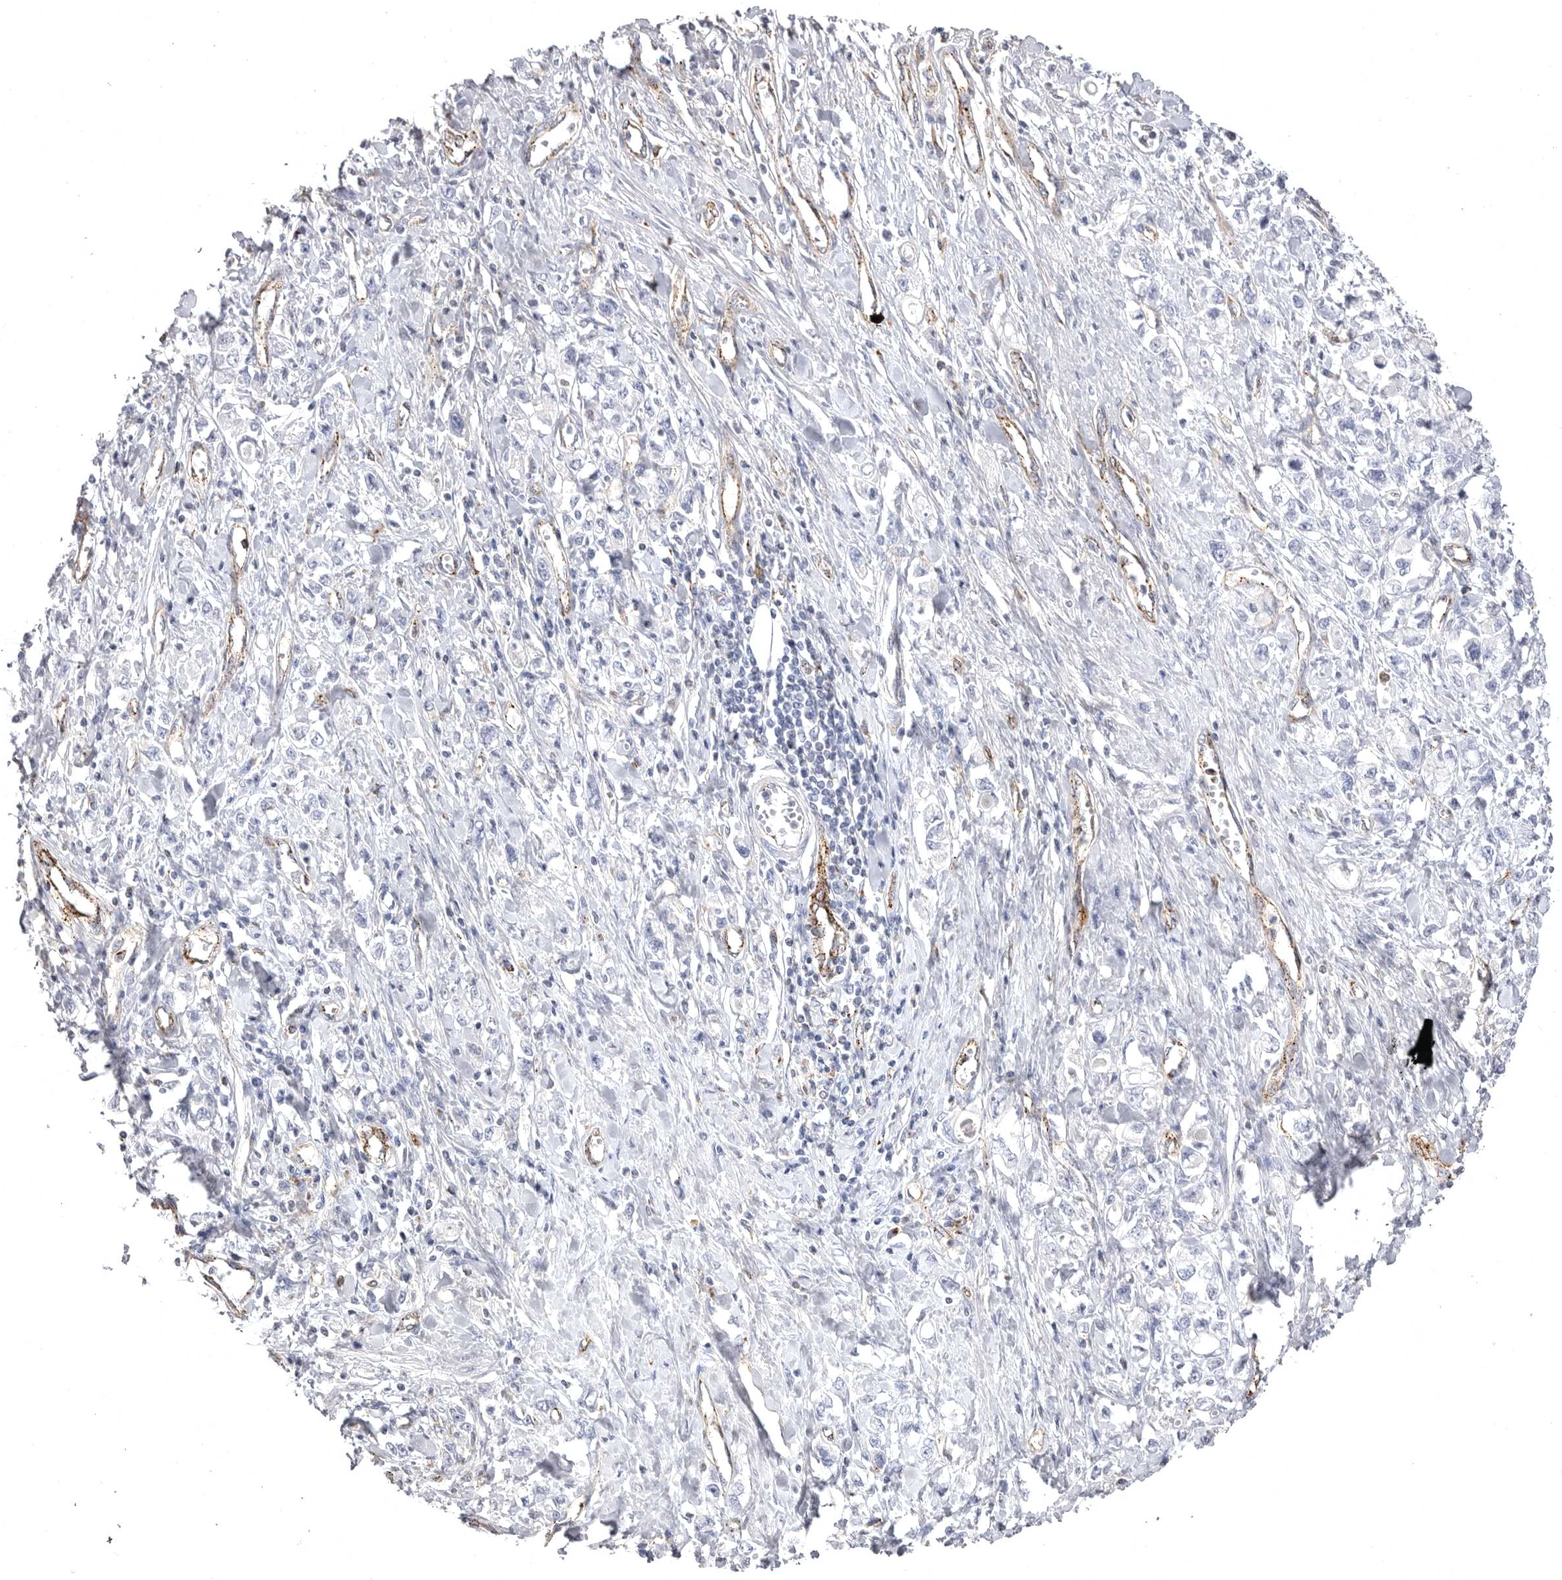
{"staining": {"intensity": "negative", "quantity": "none", "location": "none"}, "tissue": "stomach cancer", "cell_type": "Tumor cells", "image_type": "cancer", "snomed": [{"axis": "morphology", "description": "Adenocarcinoma, NOS"}, {"axis": "topography", "description": "Stomach"}], "caption": "DAB immunohistochemical staining of human stomach adenocarcinoma exhibits no significant positivity in tumor cells.", "gene": "PSPN", "patient": {"sex": "female", "age": 76}}